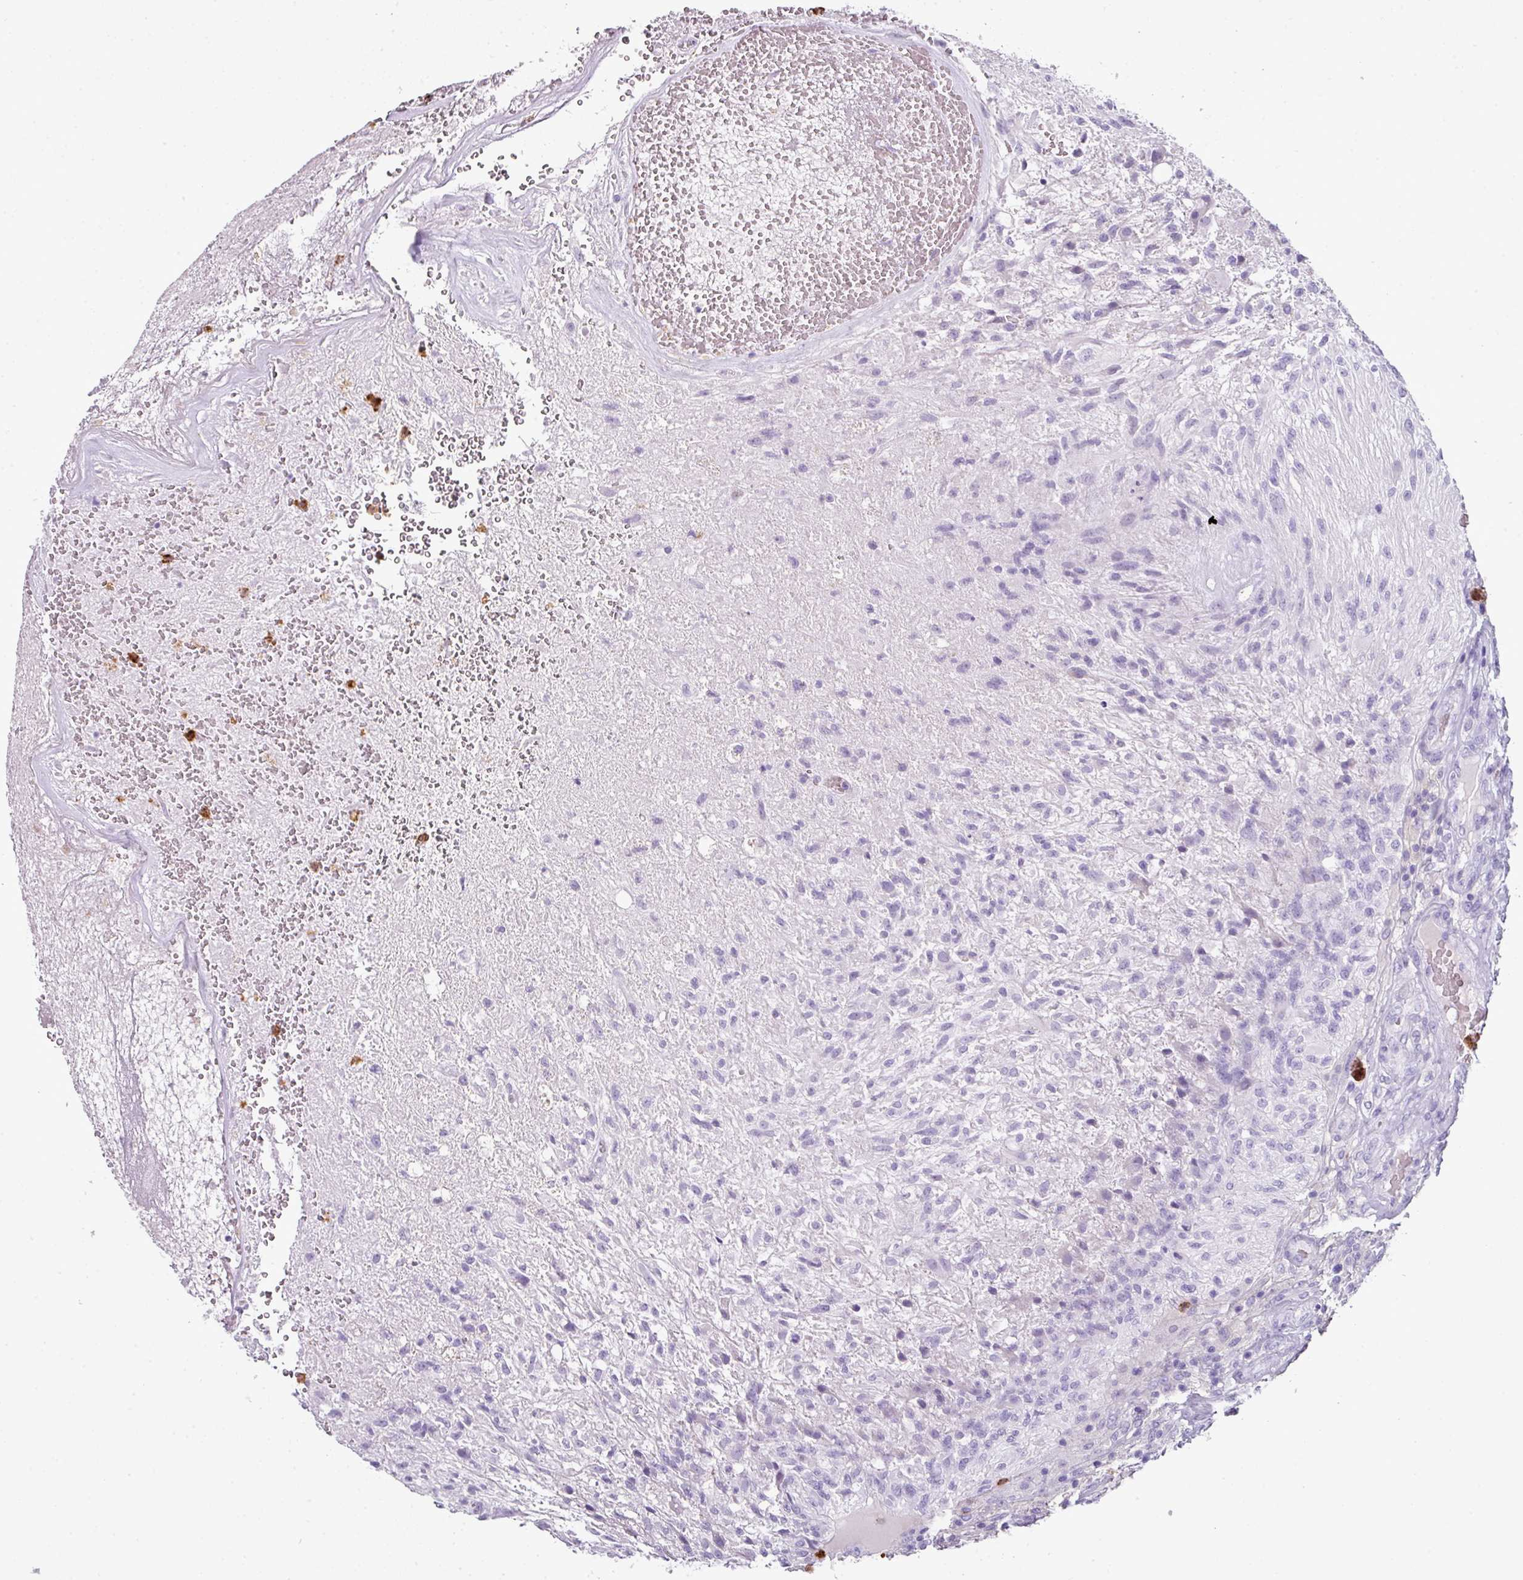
{"staining": {"intensity": "negative", "quantity": "none", "location": "none"}, "tissue": "glioma", "cell_type": "Tumor cells", "image_type": "cancer", "snomed": [{"axis": "morphology", "description": "Glioma, malignant, High grade"}, {"axis": "topography", "description": "Brain"}], "caption": "Human glioma stained for a protein using IHC shows no expression in tumor cells.", "gene": "CTSG", "patient": {"sex": "male", "age": 56}}